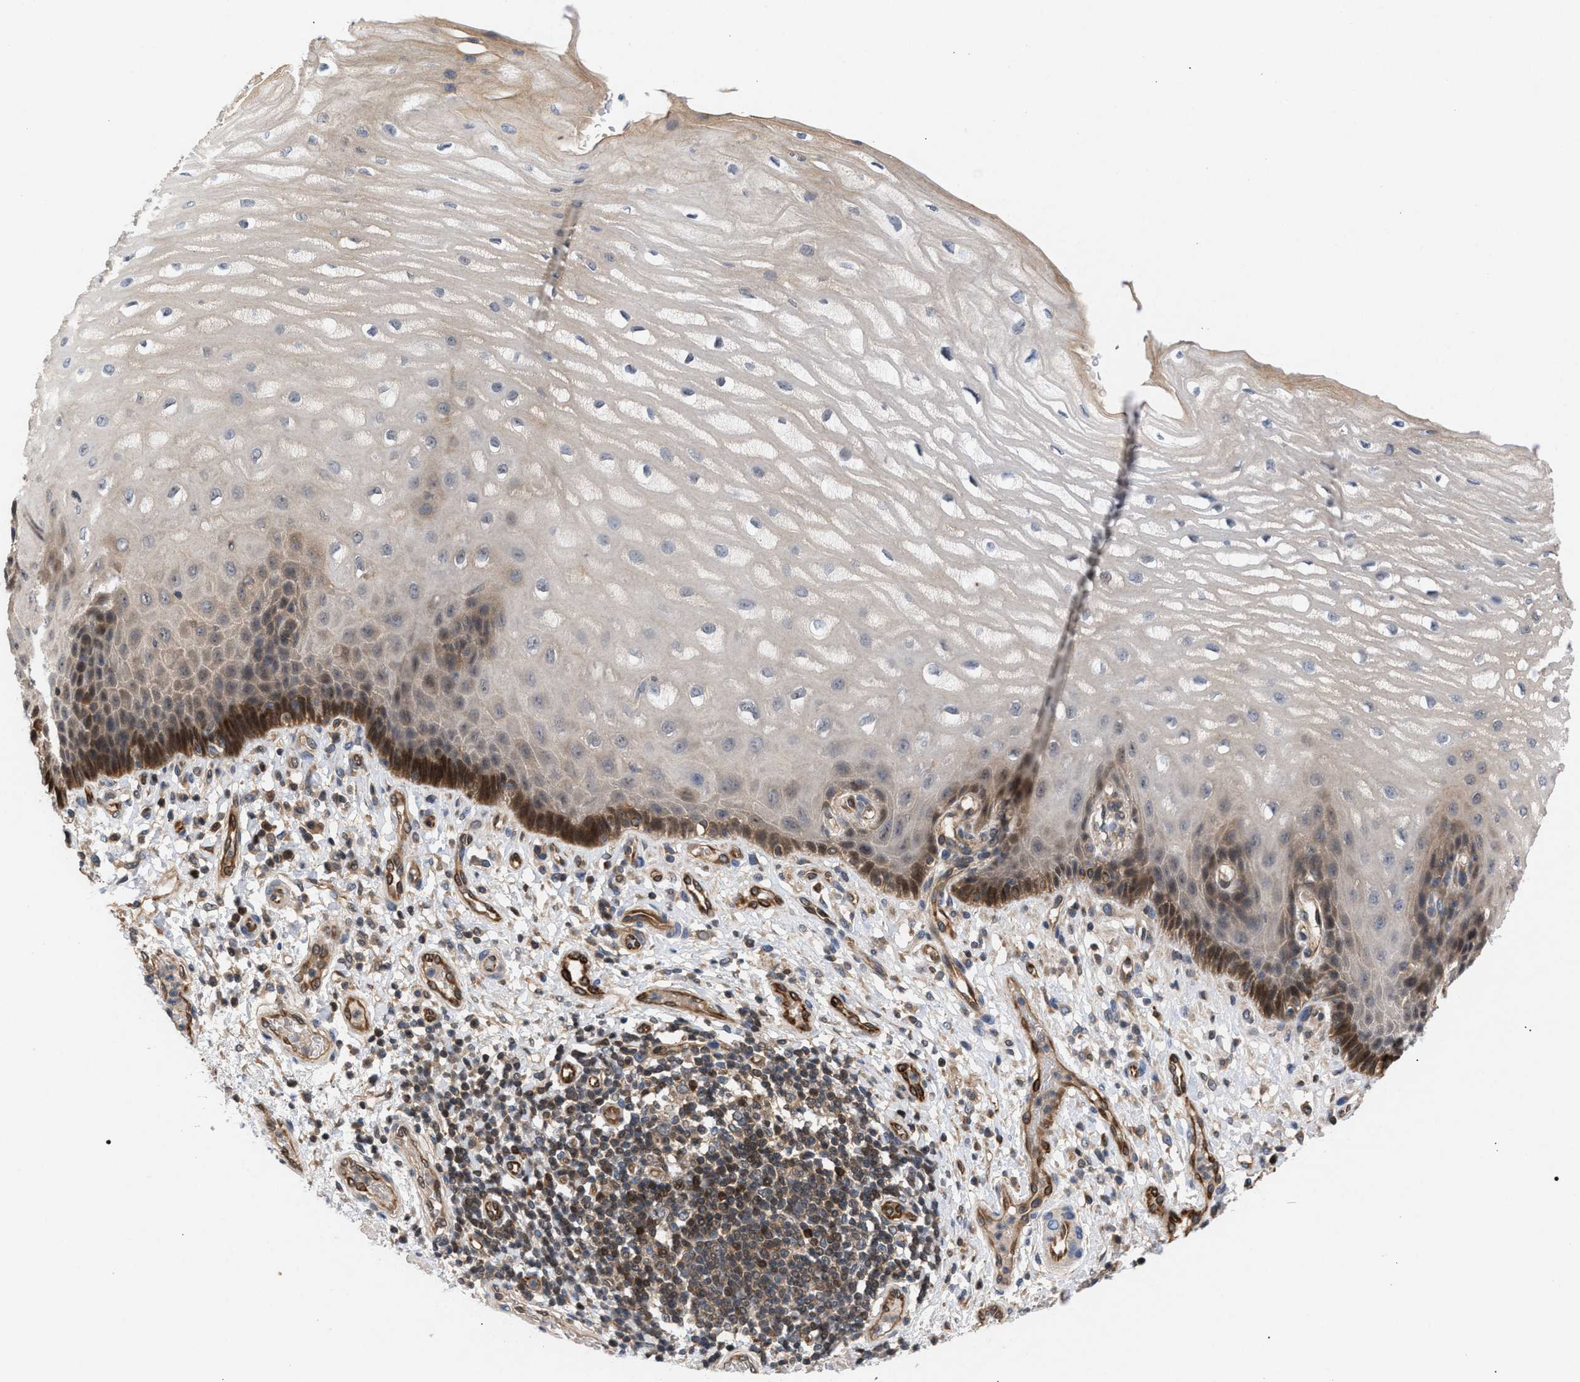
{"staining": {"intensity": "strong", "quantity": "<25%", "location": "cytoplasmic/membranous,nuclear"}, "tissue": "esophagus", "cell_type": "Squamous epithelial cells", "image_type": "normal", "snomed": [{"axis": "morphology", "description": "Normal tissue, NOS"}, {"axis": "topography", "description": "Esophagus"}], "caption": "Protein expression analysis of unremarkable esophagus exhibits strong cytoplasmic/membranous,nuclear positivity in about <25% of squamous epithelial cells.", "gene": "GLOD4", "patient": {"sex": "male", "age": 54}}